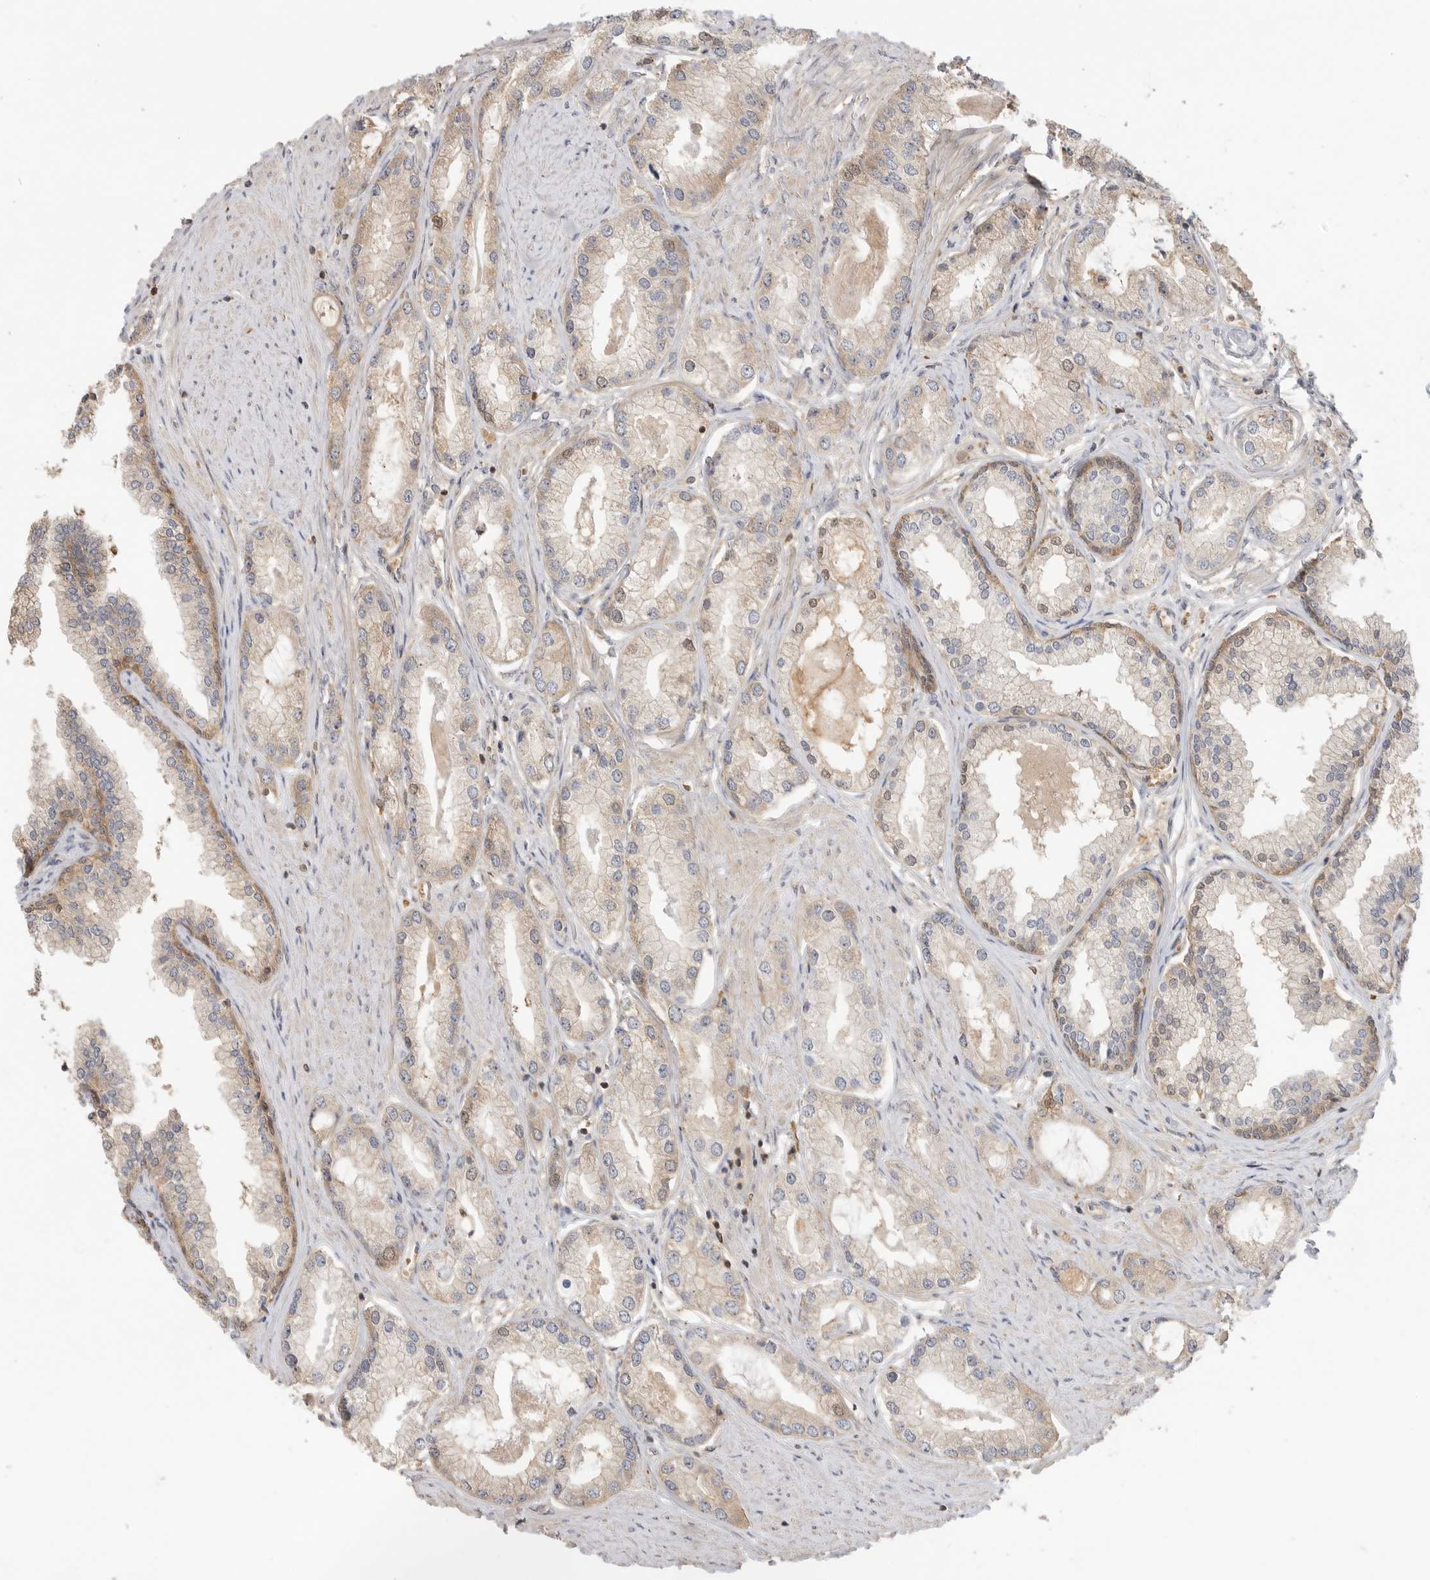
{"staining": {"intensity": "weak", "quantity": "<25%", "location": "cytoplasmic/membranous"}, "tissue": "prostate cancer", "cell_type": "Tumor cells", "image_type": "cancer", "snomed": [{"axis": "morphology", "description": "Adenocarcinoma, Low grade"}, {"axis": "topography", "description": "Prostate"}], "caption": "IHC micrograph of human prostate cancer (adenocarcinoma (low-grade)) stained for a protein (brown), which demonstrates no positivity in tumor cells.", "gene": "CLDN12", "patient": {"sex": "male", "age": 62}}